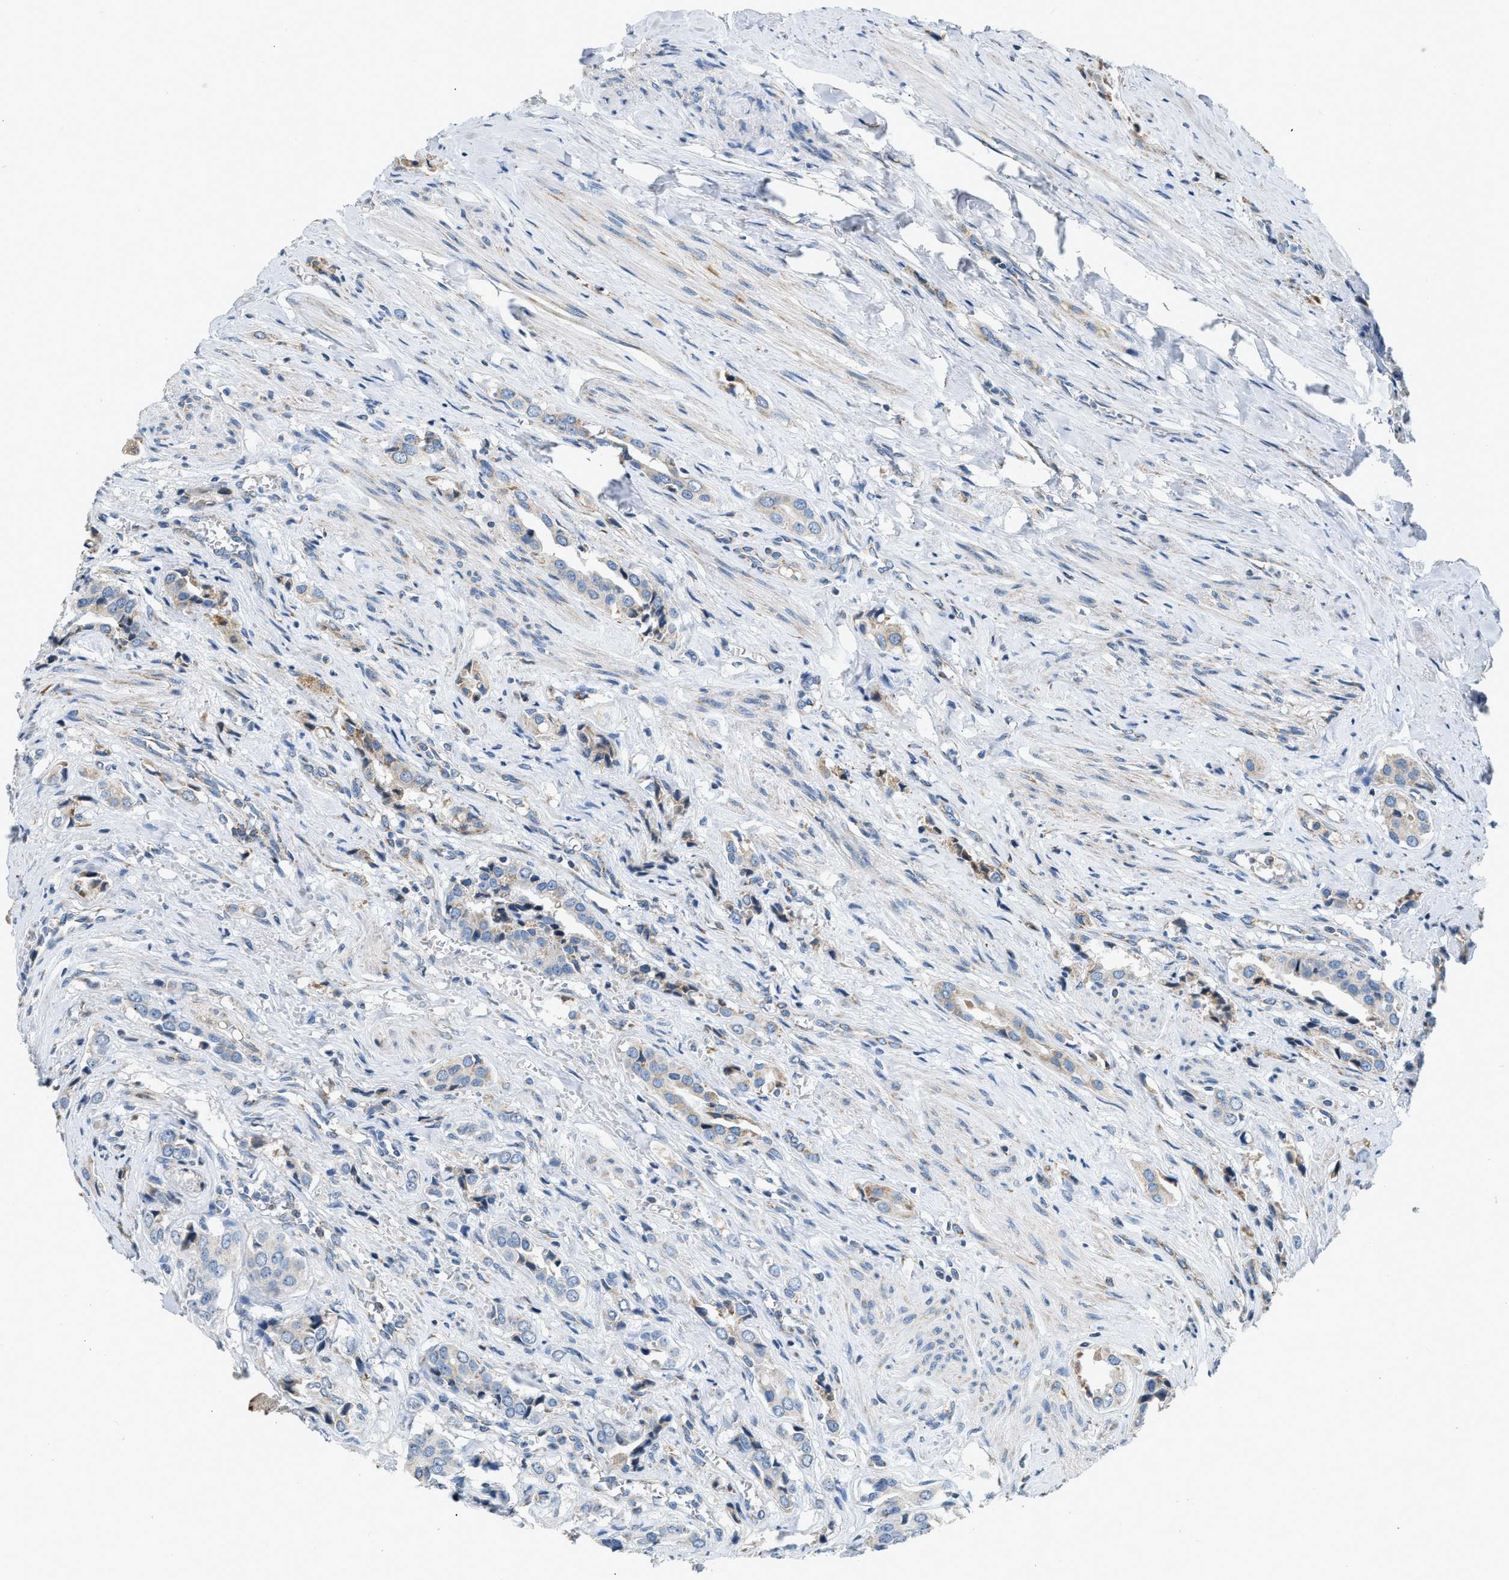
{"staining": {"intensity": "moderate", "quantity": "<25%", "location": "cytoplasmic/membranous"}, "tissue": "prostate cancer", "cell_type": "Tumor cells", "image_type": "cancer", "snomed": [{"axis": "morphology", "description": "Adenocarcinoma, High grade"}, {"axis": "topography", "description": "Prostate"}], "caption": "Human prostate cancer stained with a protein marker exhibits moderate staining in tumor cells.", "gene": "ACADVL", "patient": {"sex": "male", "age": 52}}